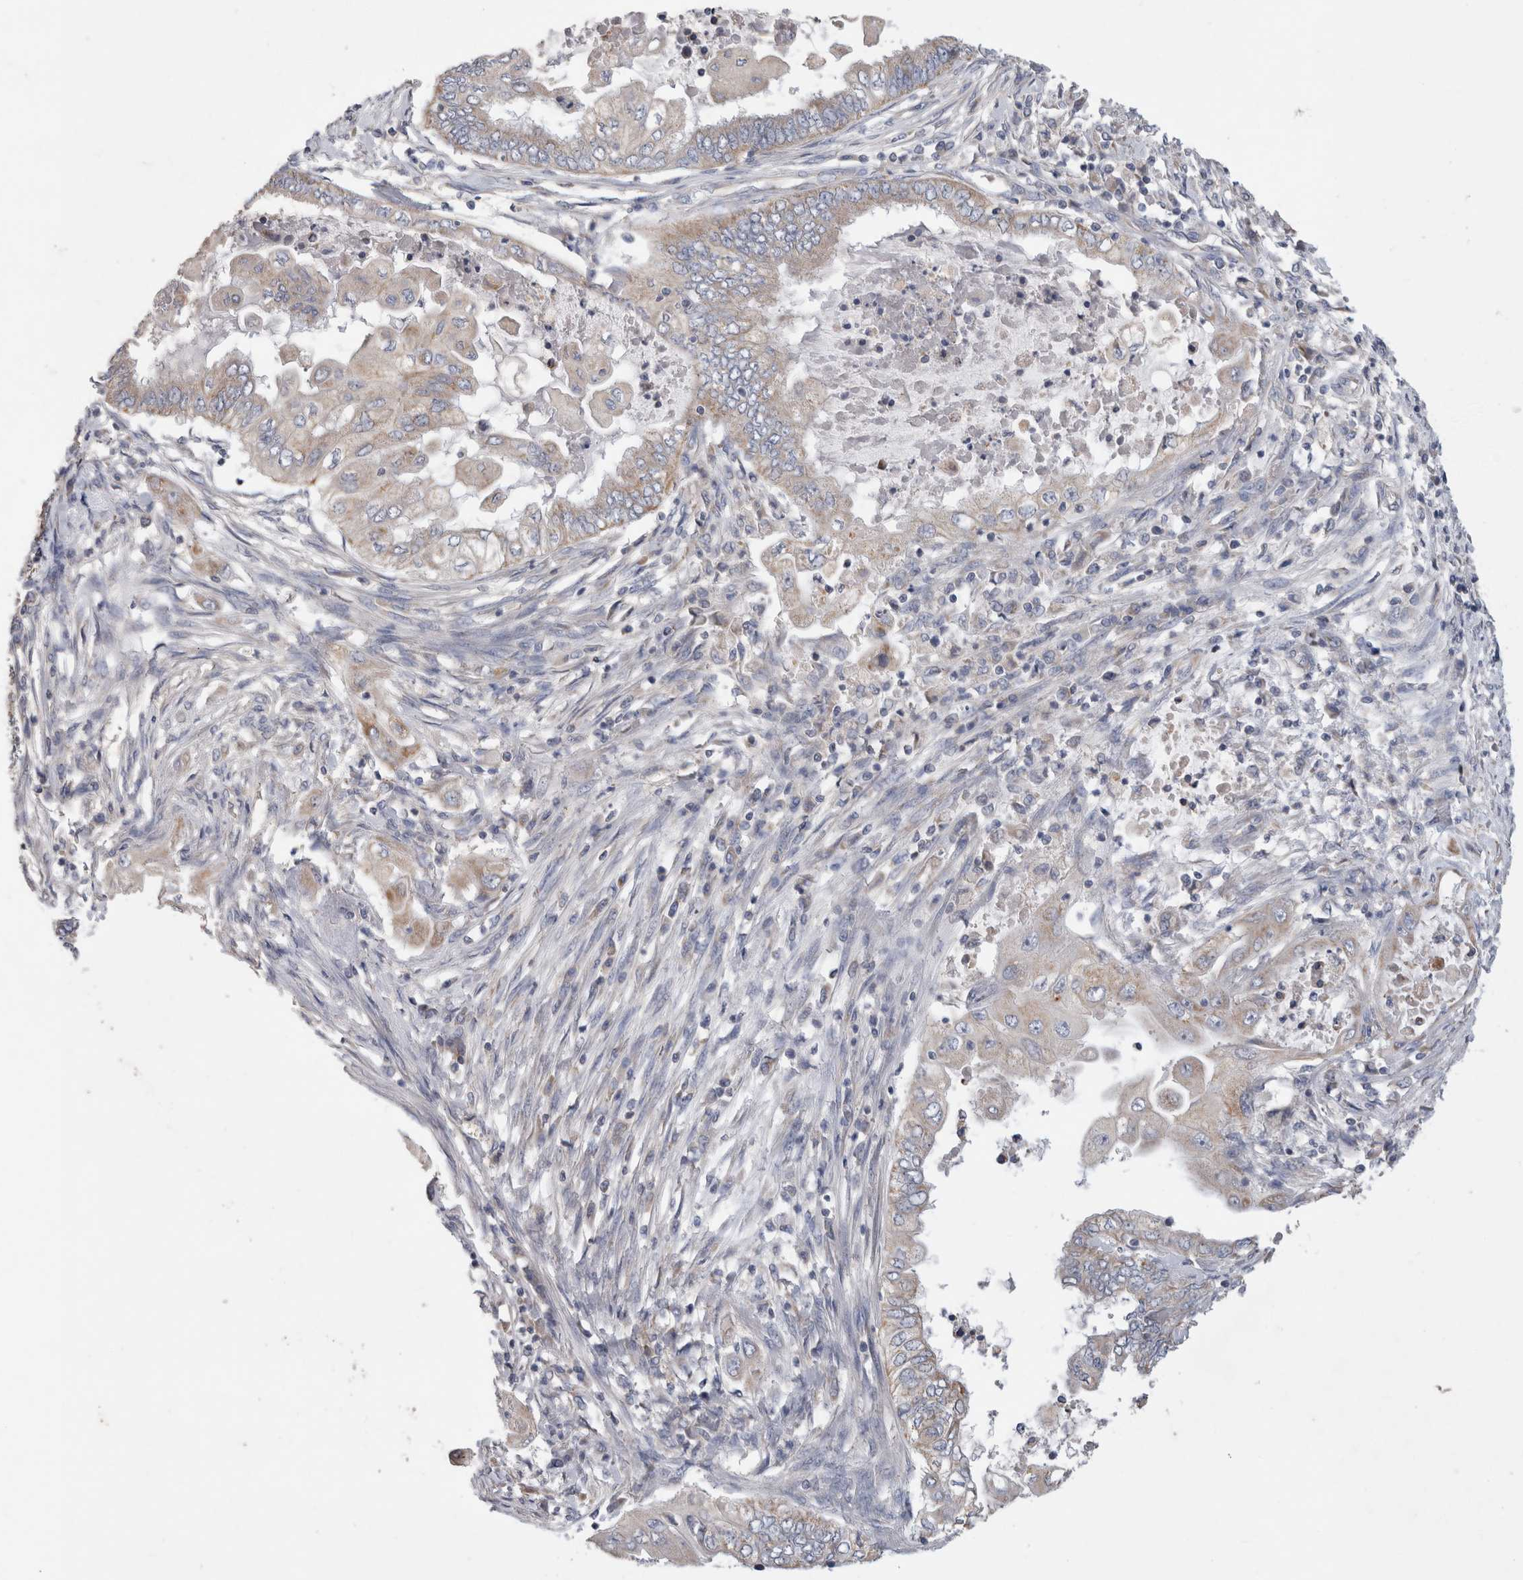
{"staining": {"intensity": "weak", "quantity": "<25%", "location": "cytoplasmic/membranous"}, "tissue": "endometrial cancer", "cell_type": "Tumor cells", "image_type": "cancer", "snomed": [{"axis": "morphology", "description": "Adenocarcinoma, NOS"}, {"axis": "topography", "description": "Uterus"}, {"axis": "topography", "description": "Endometrium"}], "caption": "An immunohistochemistry micrograph of endometrial cancer is shown. There is no staining in tumor cells of endometrial cancer. (DAB immunohistochemistry, high magnification).", "gene": "IARS2", "patient": {"sex": "female", "age": 70}}